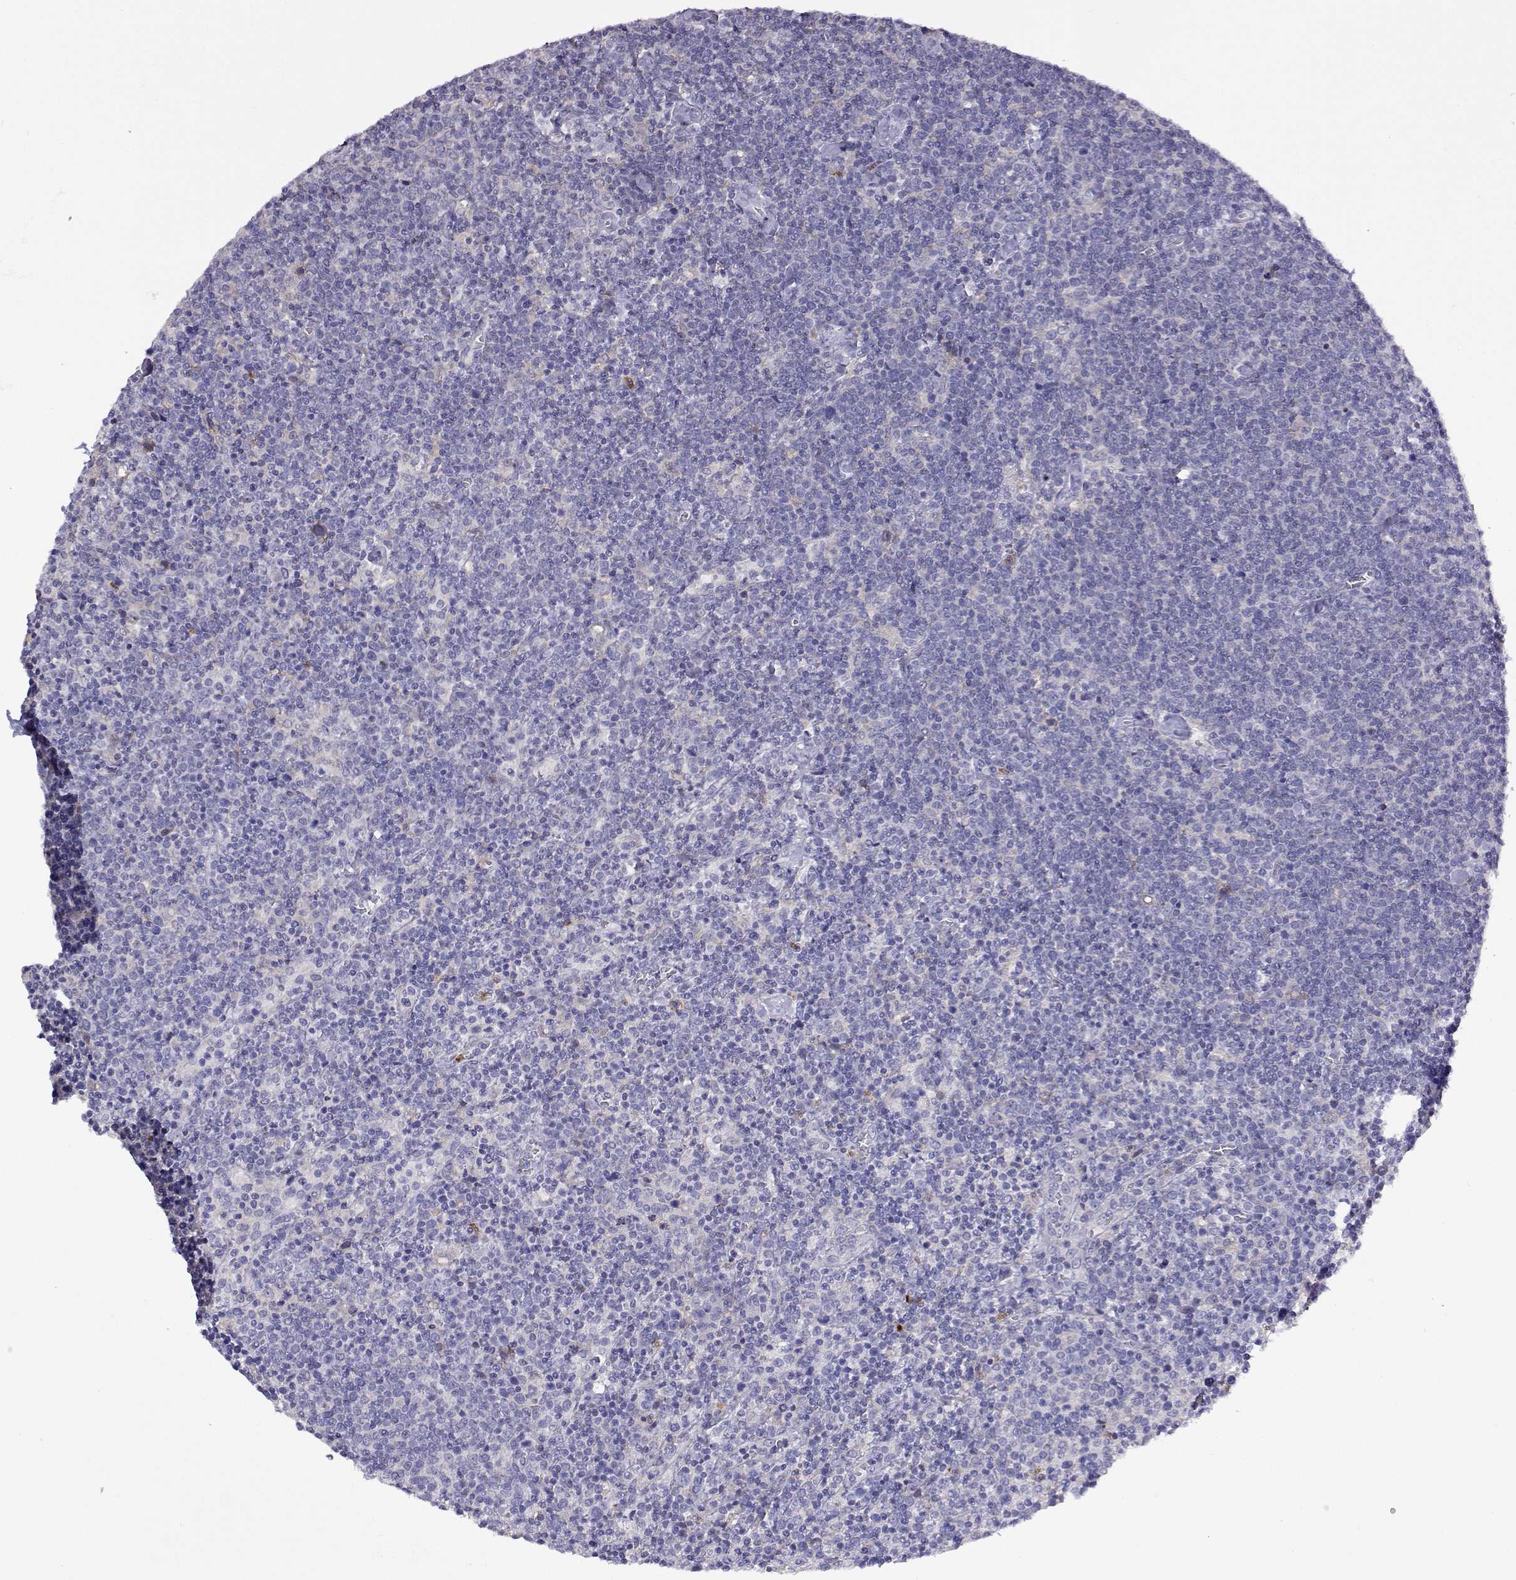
{"staining": {"intensity": "negative", "quantity": "none", "location": "none"}, "tissue": "lymphoma", "cell_type": "Tumor cells", "image_type": "cancer", "snomed": [{"axis": "morphology", "description": "Malignant lymphoma, non-Hodgkin's type, High grade"}, {"axis": "topography", "description": "Lymph node"}], "caption": "Lymphoma was stained to show a protein in brown. There is no significant expression in tumor cells.", "gene": "SULT2A1", "patient": {"sex": "male", "age": 61}}